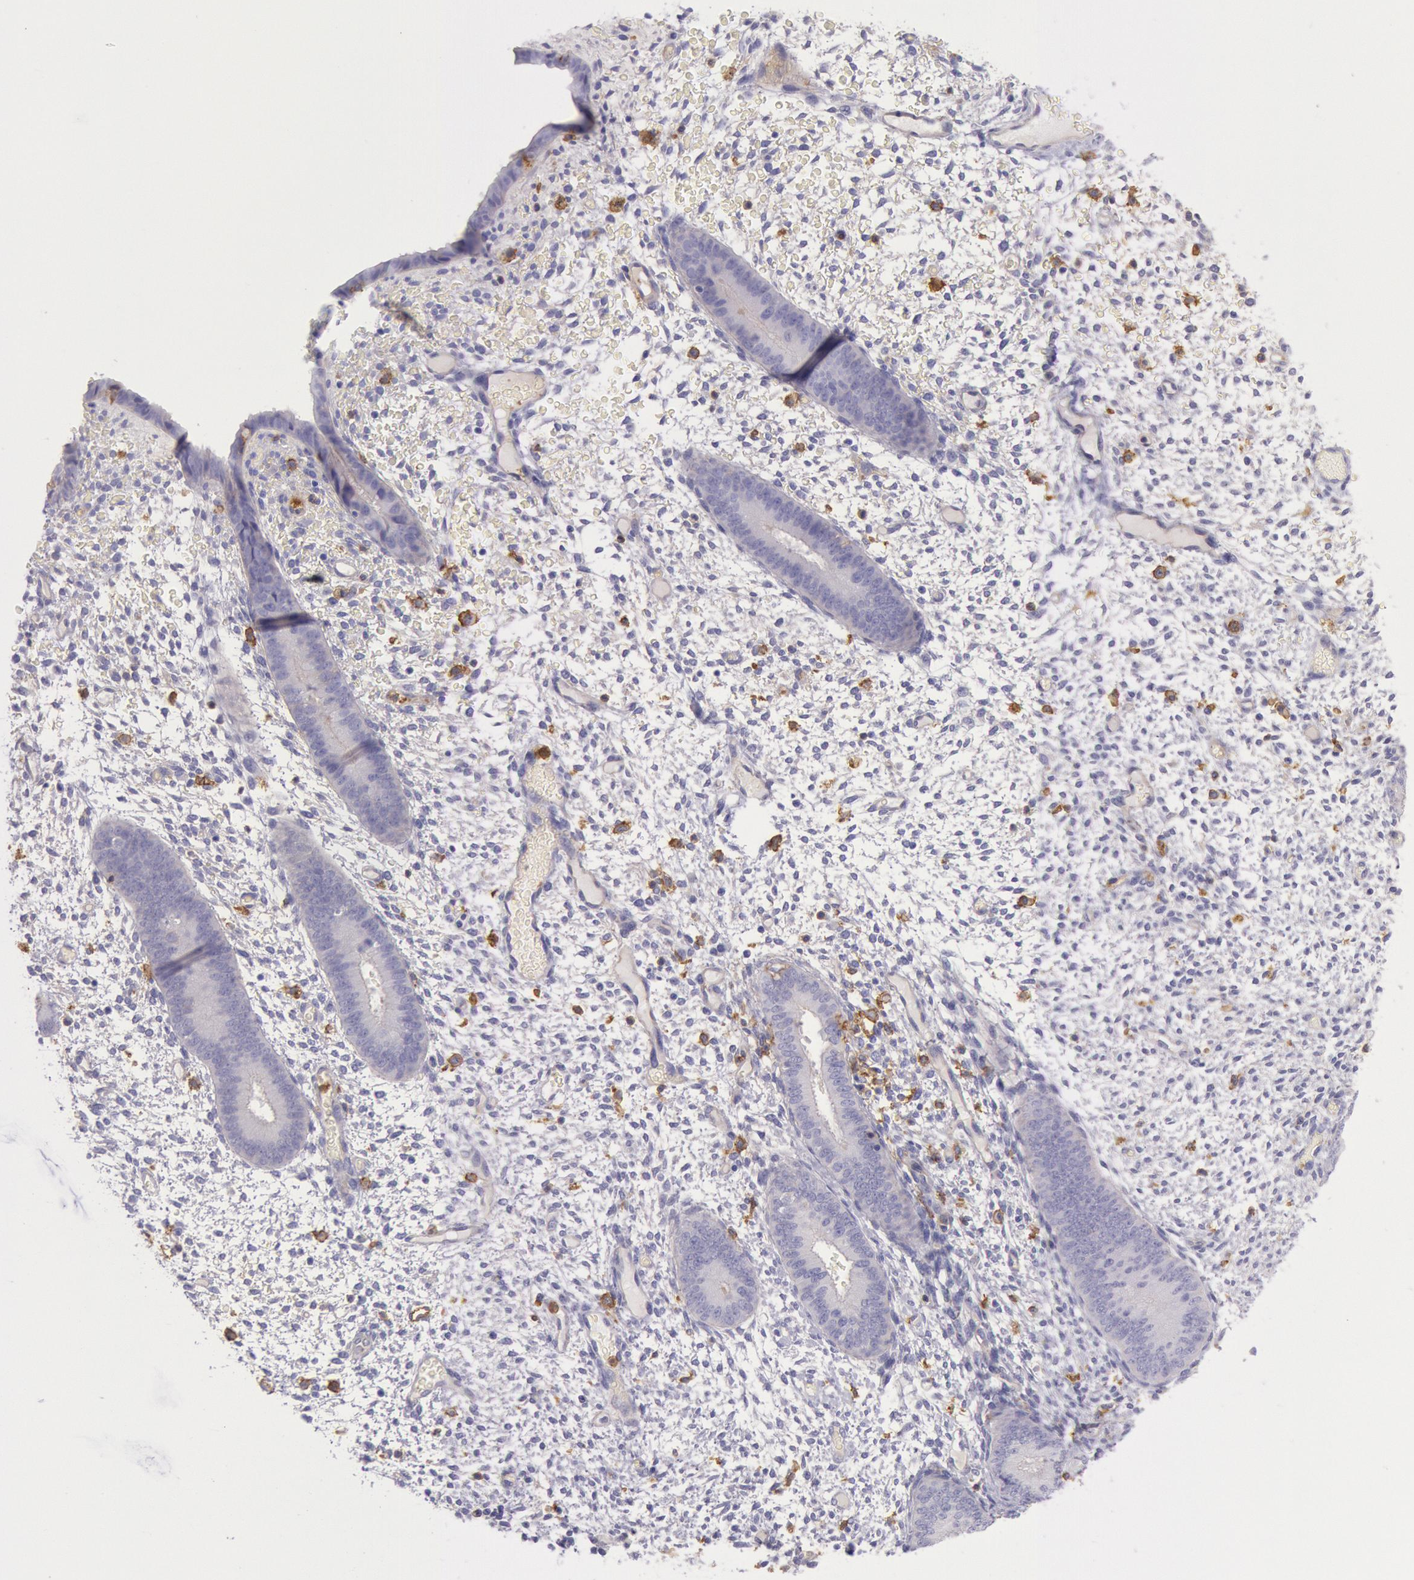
{"staining": {"intensity": "negative", "quantity": "none", "location": "none"}, "tissue": "endometrium", "cell_type": "Cells in endometrial stroma", "image_type": "normal", "snomed": [{"axis": "morphology", "description": "Normal tissue, NOS"}, {"axis": "topography", "description": "Endometrium"}], "caption": "IHC image of benign human endometrium stained for a protein (brown), which displays no expression in cells in endometrial stroma.", "gene": "LYN", "patient": {"sex": "female", "age": 42}}